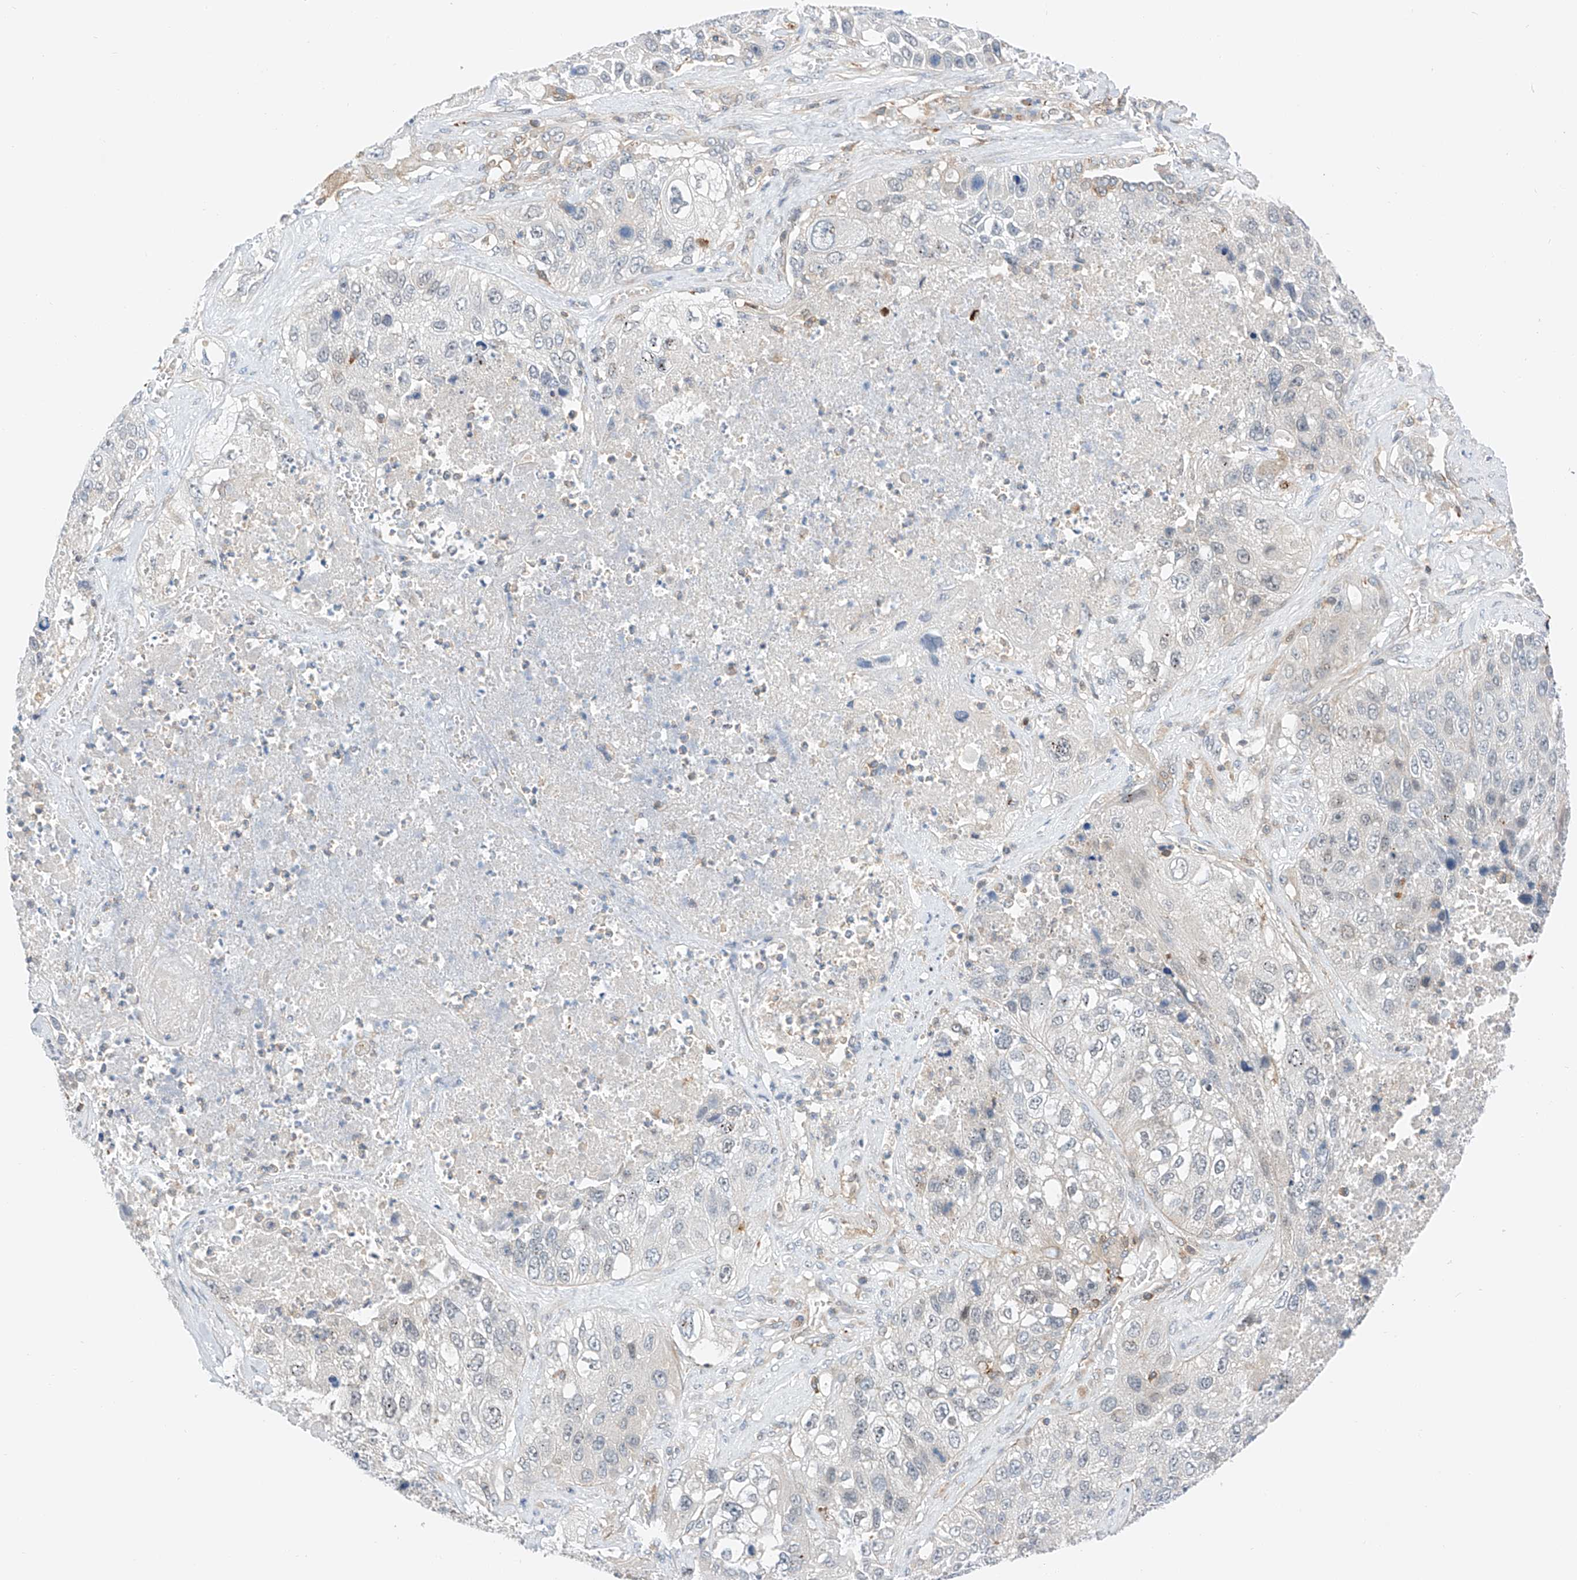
{"staining": {"intensity": "negative", "quantity": "none", "location": "none"}, "tissue": "lung cancer", "cell_type": "Tumor cells", "image_type": "cancer", "snomed": [{"axis": "morphology", "description": "Squamous cell carcinoma, NOS"}, {"axis": "topography", "description": "Lung"}], "caption": "Squamous cell carcinoma (lung) stained for a protein using immunohistochemistry (IHC) displays no positivity tumor cells.", "gene": "MFN2", "patient": {"sex": "male", "age": 61}}